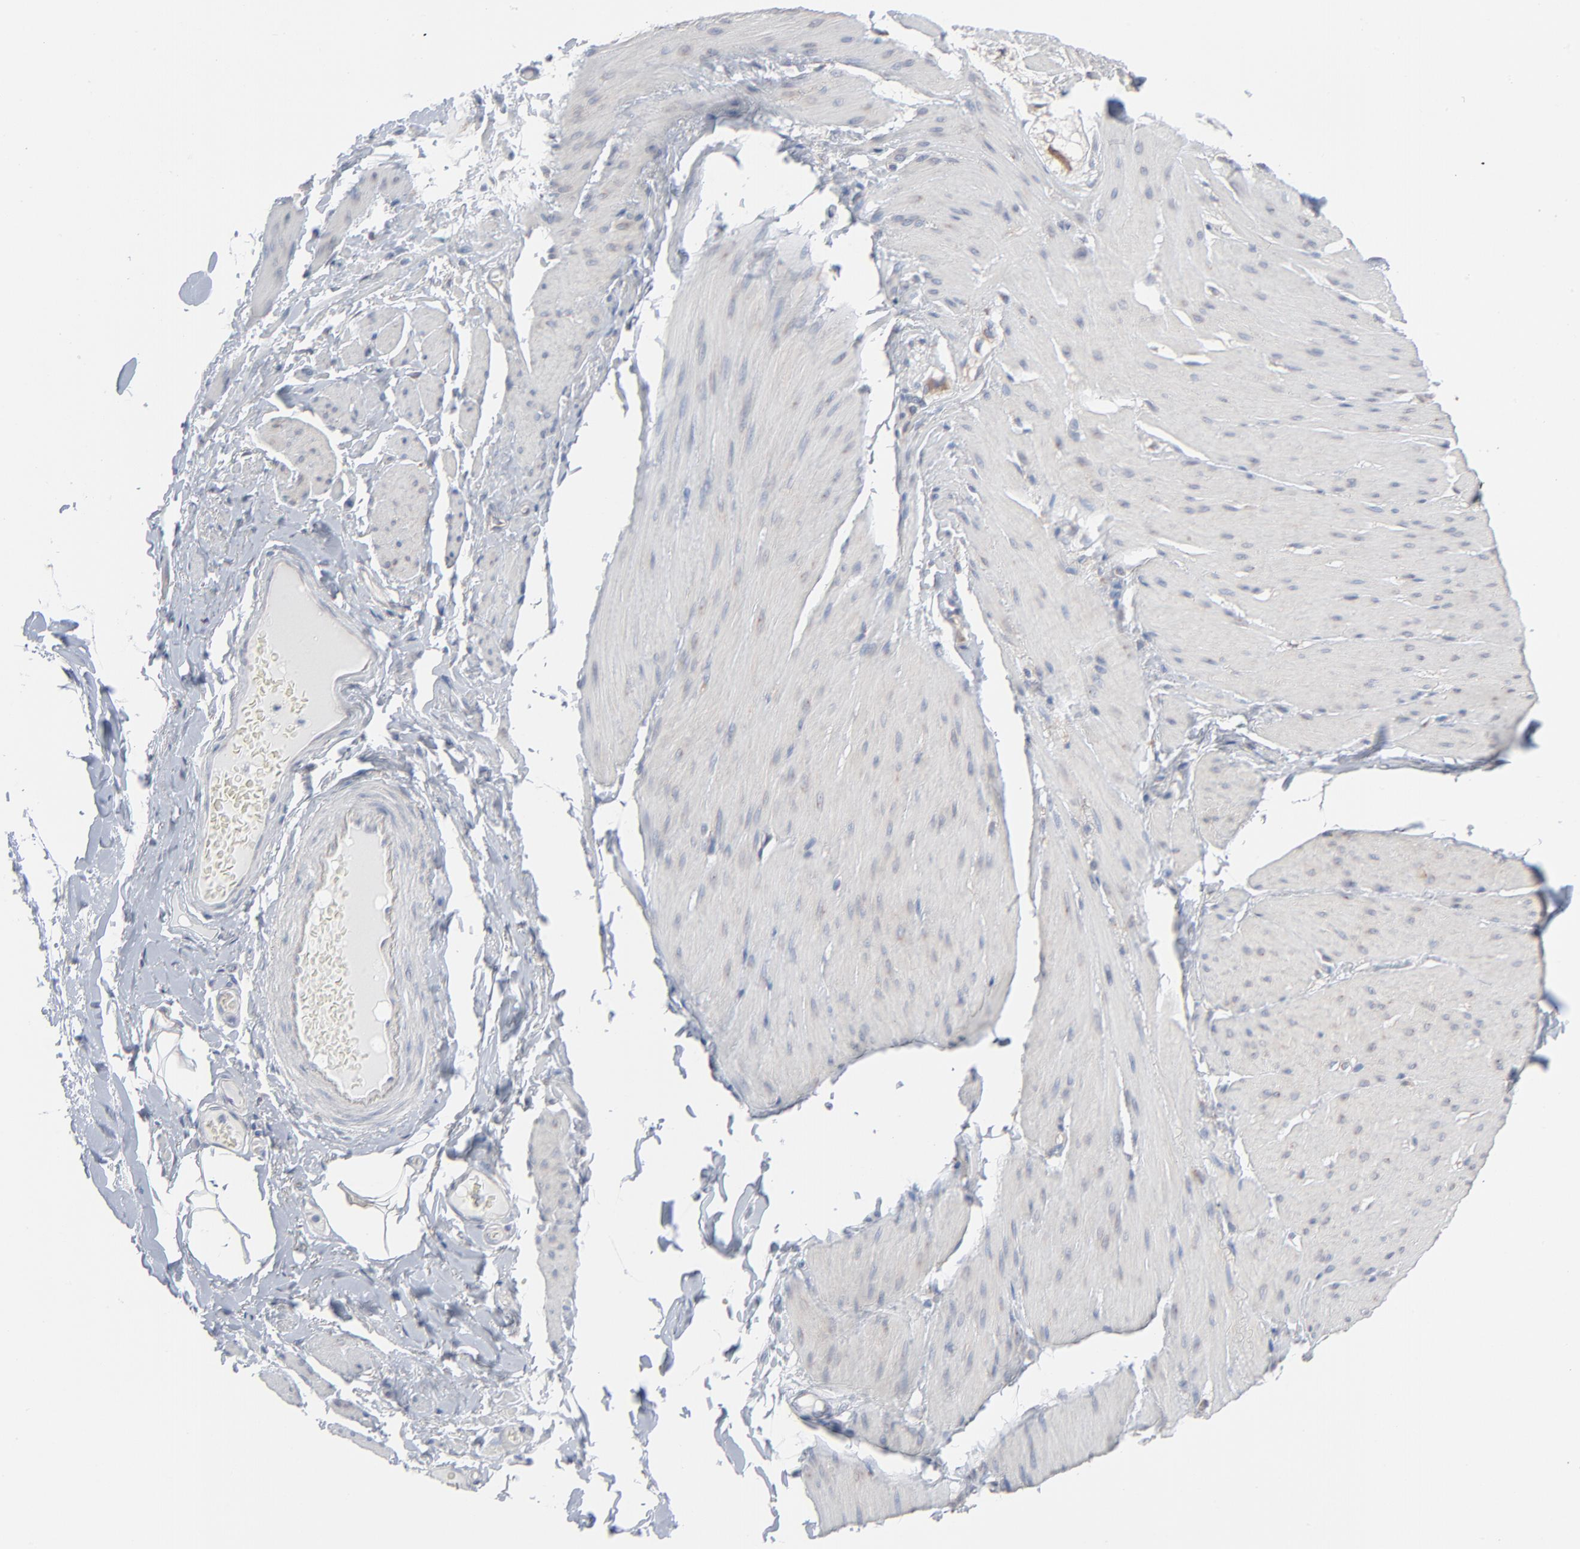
{"staining": {"intensity": "weak", "quantity": "25%-75%", "location": "cytoplasmic/membranous"}, "tissue": "smooth muscle", "cell_type": "Smooth muscle cells", "image_type": "normal", "snomed": [{"axis": "morphology", "description": "Normal tissue, NOS"}, {"axis": "topography", "description": "Smooth muscle"}, {"axis": "topography", "description": "Colon"}], "caption": "Weak cytoplasmic/membranous staining is identified in about 25%-75% of smooth muscle cells in benign smooth muscle. (Brightfield microscopy of DAB IHC at high magnification).", "gene": "KDSR", "patient": {"sex": "male", "age": 67}}